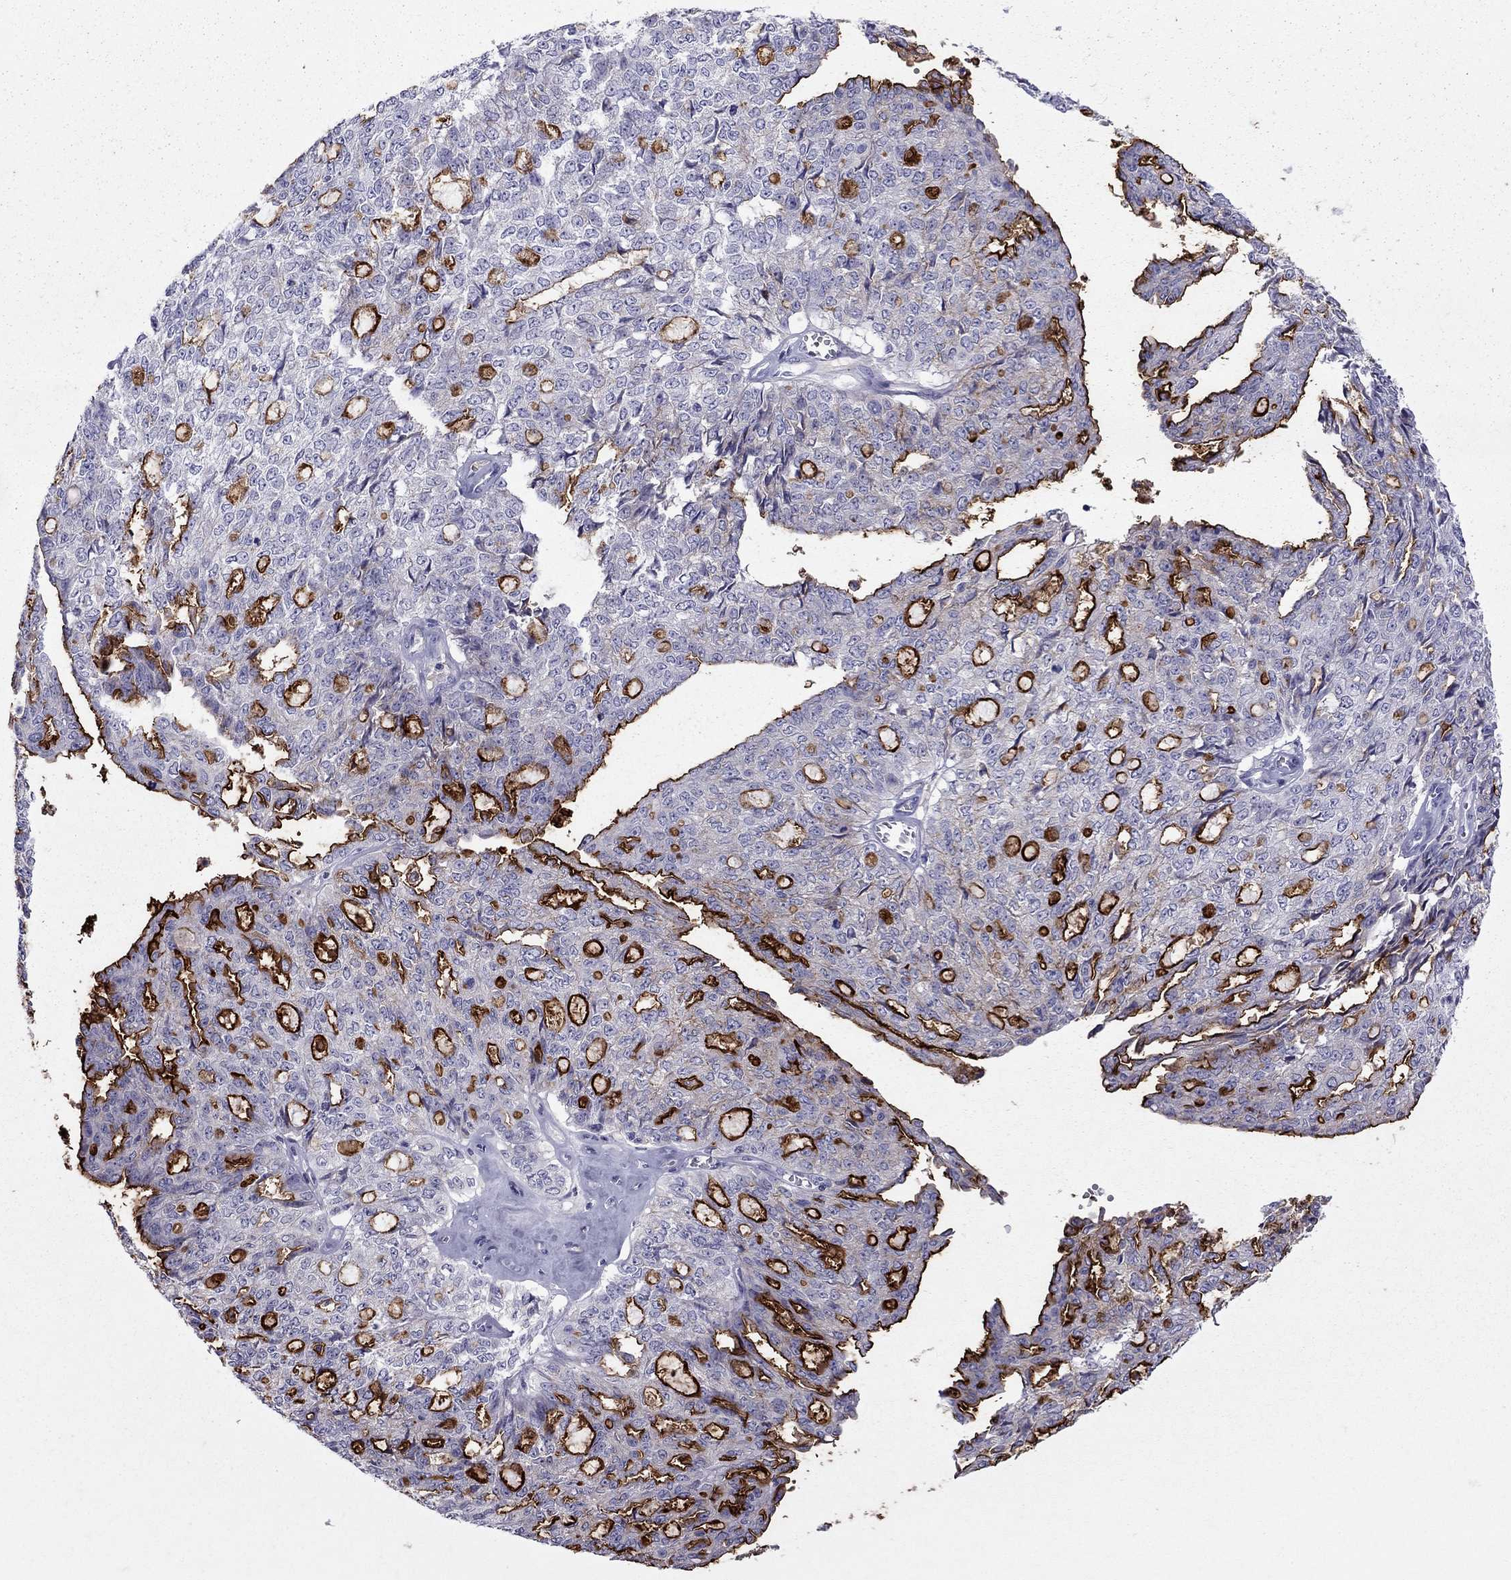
{"staining": {"intensity": "strong", "quantity": "<25%", "location": "cytoplasmic/membranous"}, "tissue": "ovarian cancer", "cell_type": "Tumor cells", "image_type": "cancer", "snomed": [{"axis": "morphology", "description": "Cystadenocarcinoma, serous, NOS"}, {"axis": "topography", "description": "Ovary"}], "caption": "Serous cystadenocarcinoma (ovarian) stained with a brown dye exhibits strong cytoplasmic/membranous positive expression in about <25% of tumor cells.", "gene": "MUC16", "patient": {"sex": "female", "age": 71}}